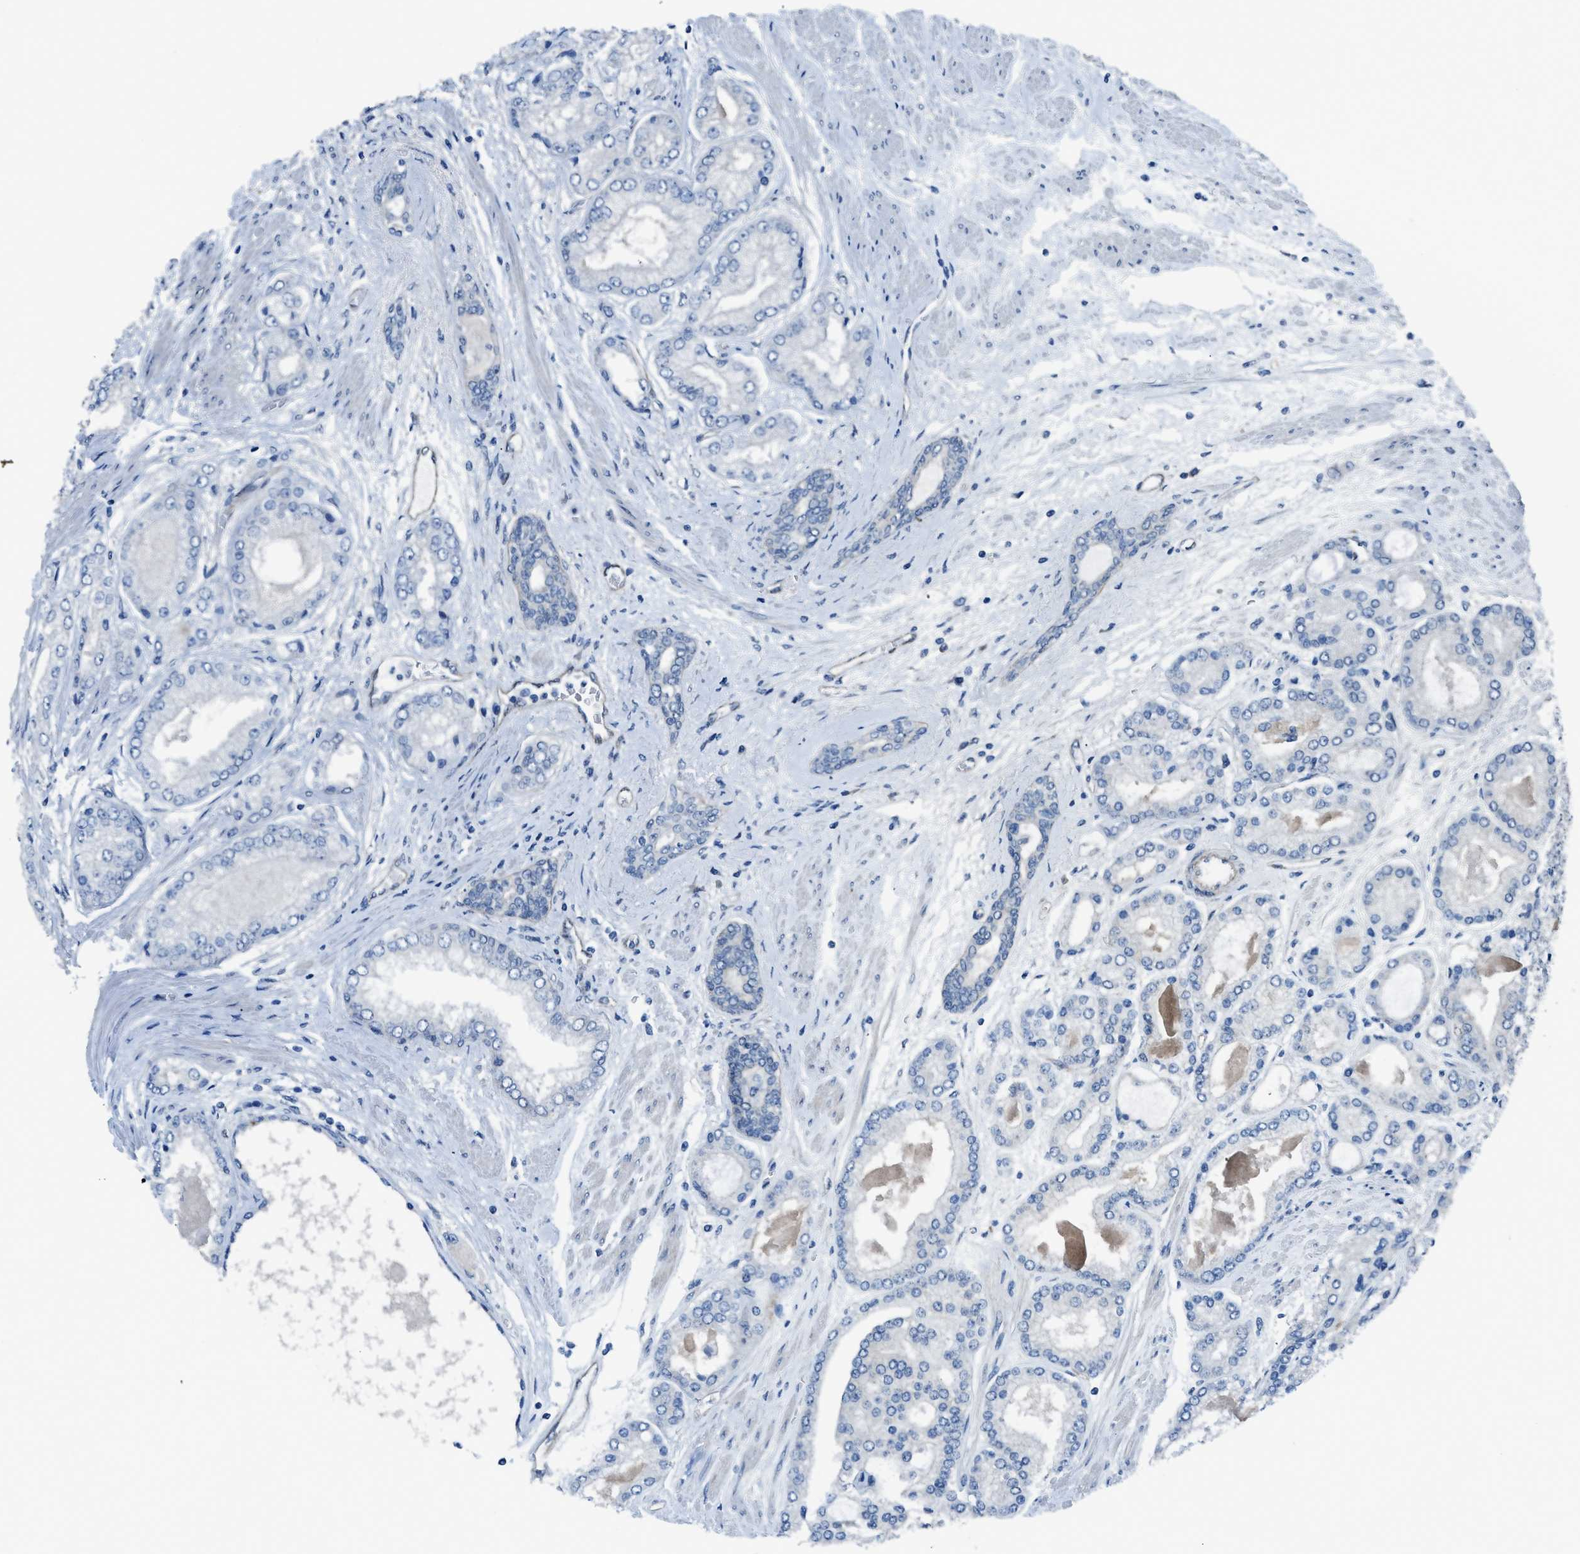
{"staining": {"intensity": "negative", "quantity": "none", "location": "none"}, "tissue": "prostate cancer", "cell_type": "Tumor cells", "image_type": "cancer", "snomed": [{"axis": "morphology", "description": "Adenocarcinoma, High grade"}, {"axis": "topography", "description": "Prostate"}], "caption": "Prostate adenocarcinoma (high-grade) was stained to show a protein in brown. There is no significant positivity in tumor cells.", "gene": "PRKN", "patient": {"sex": "male", "age": 59}}